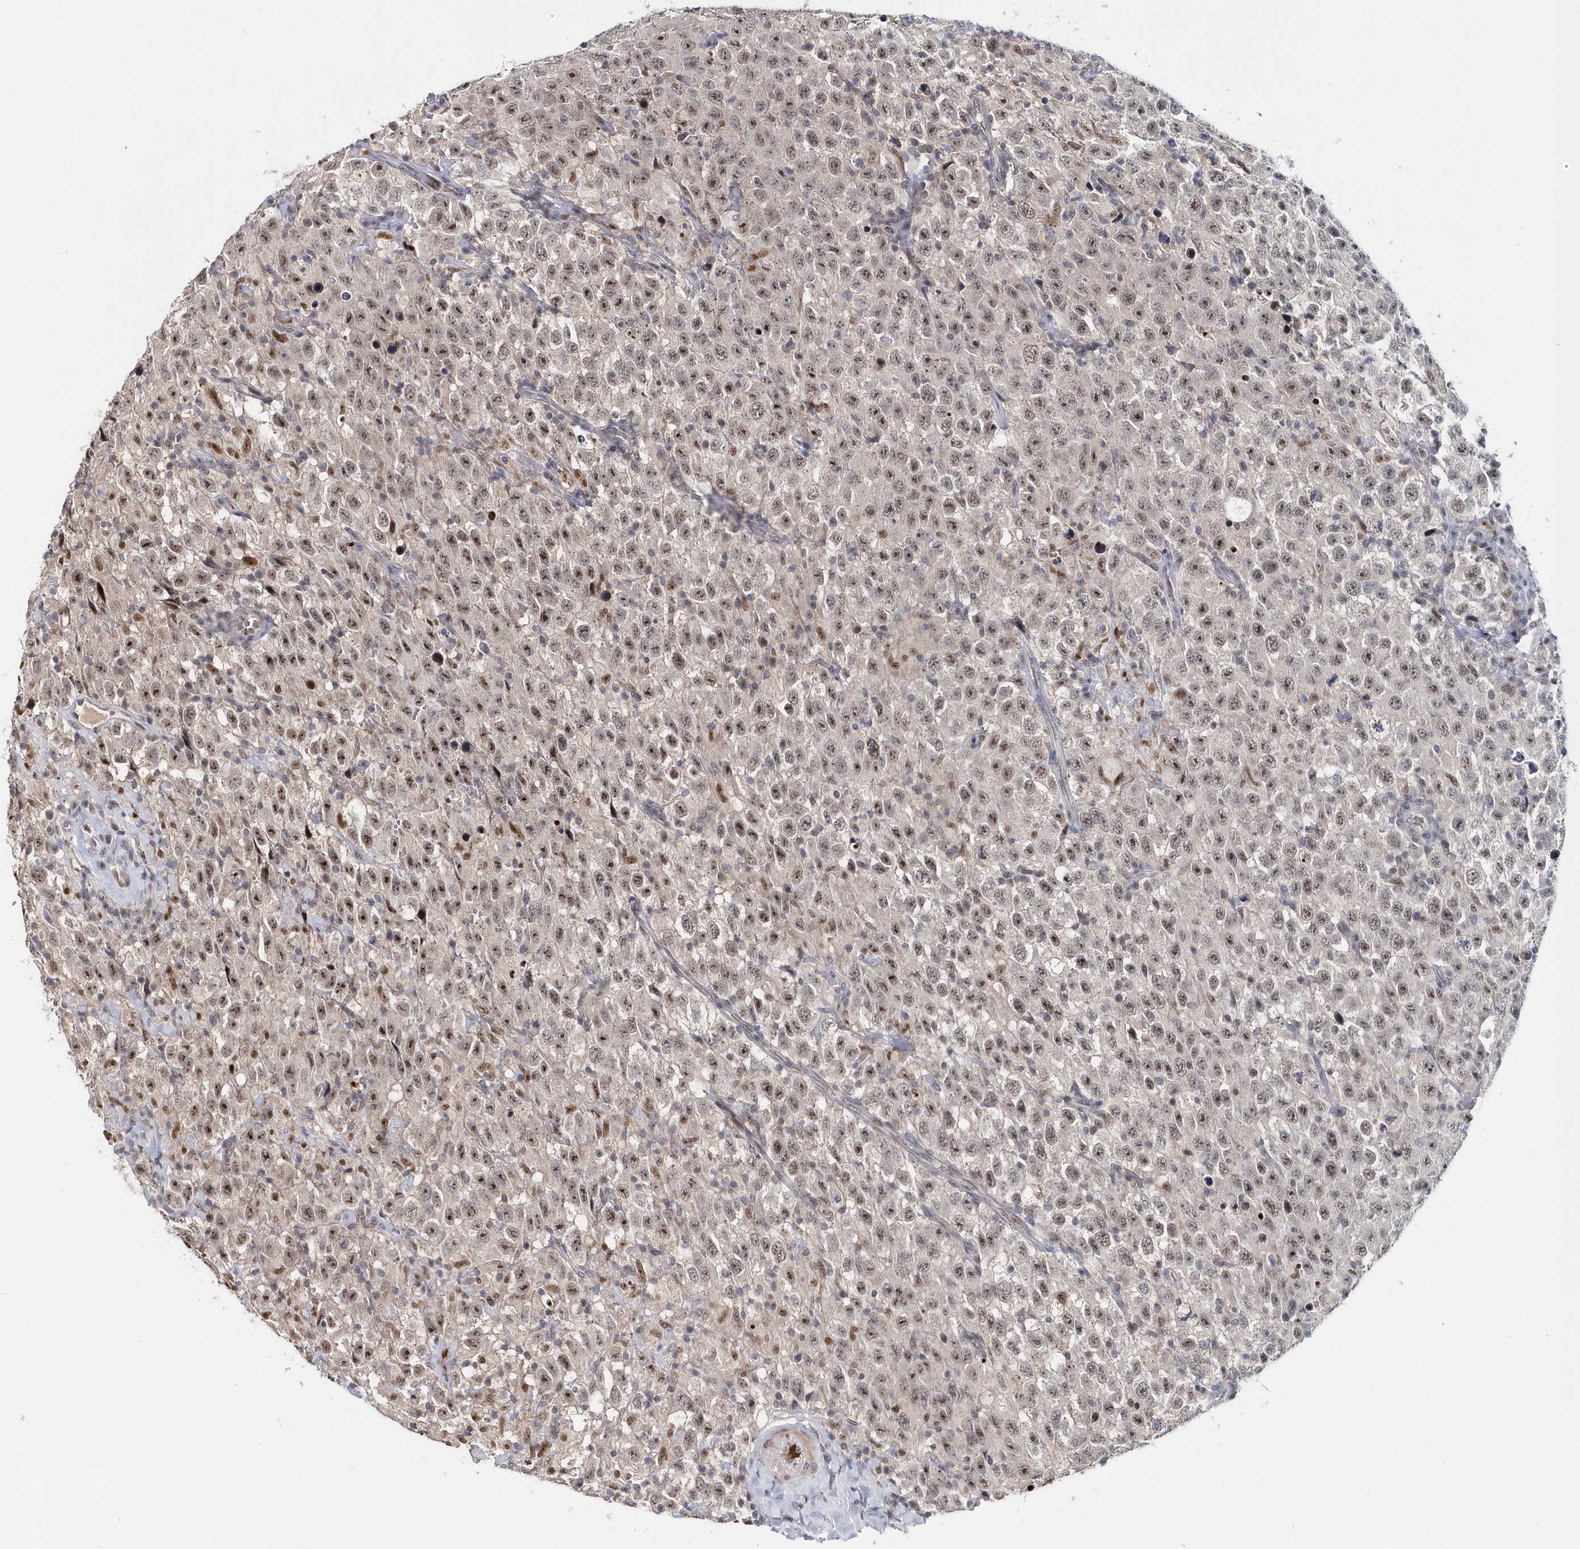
{"staining": {"intensity": "moderate", "quantity": ">75%", "location": "nuclear"}, "tissue": "testis cancer", "cell_type": "Tumor cells", "image_type": "cancer", "snomed": [{"axis": "morphology", "description": "Seminoma, NOS"}, {"axis": "topography", "description": "Testis"}], "caption": "Protein expression analysis of human testis seminoma reveals moderate nuclear expression in approximately >75% of tumor cells.", "gene": "ASCL4", "patient": {"sex": "male", "age": 41}}